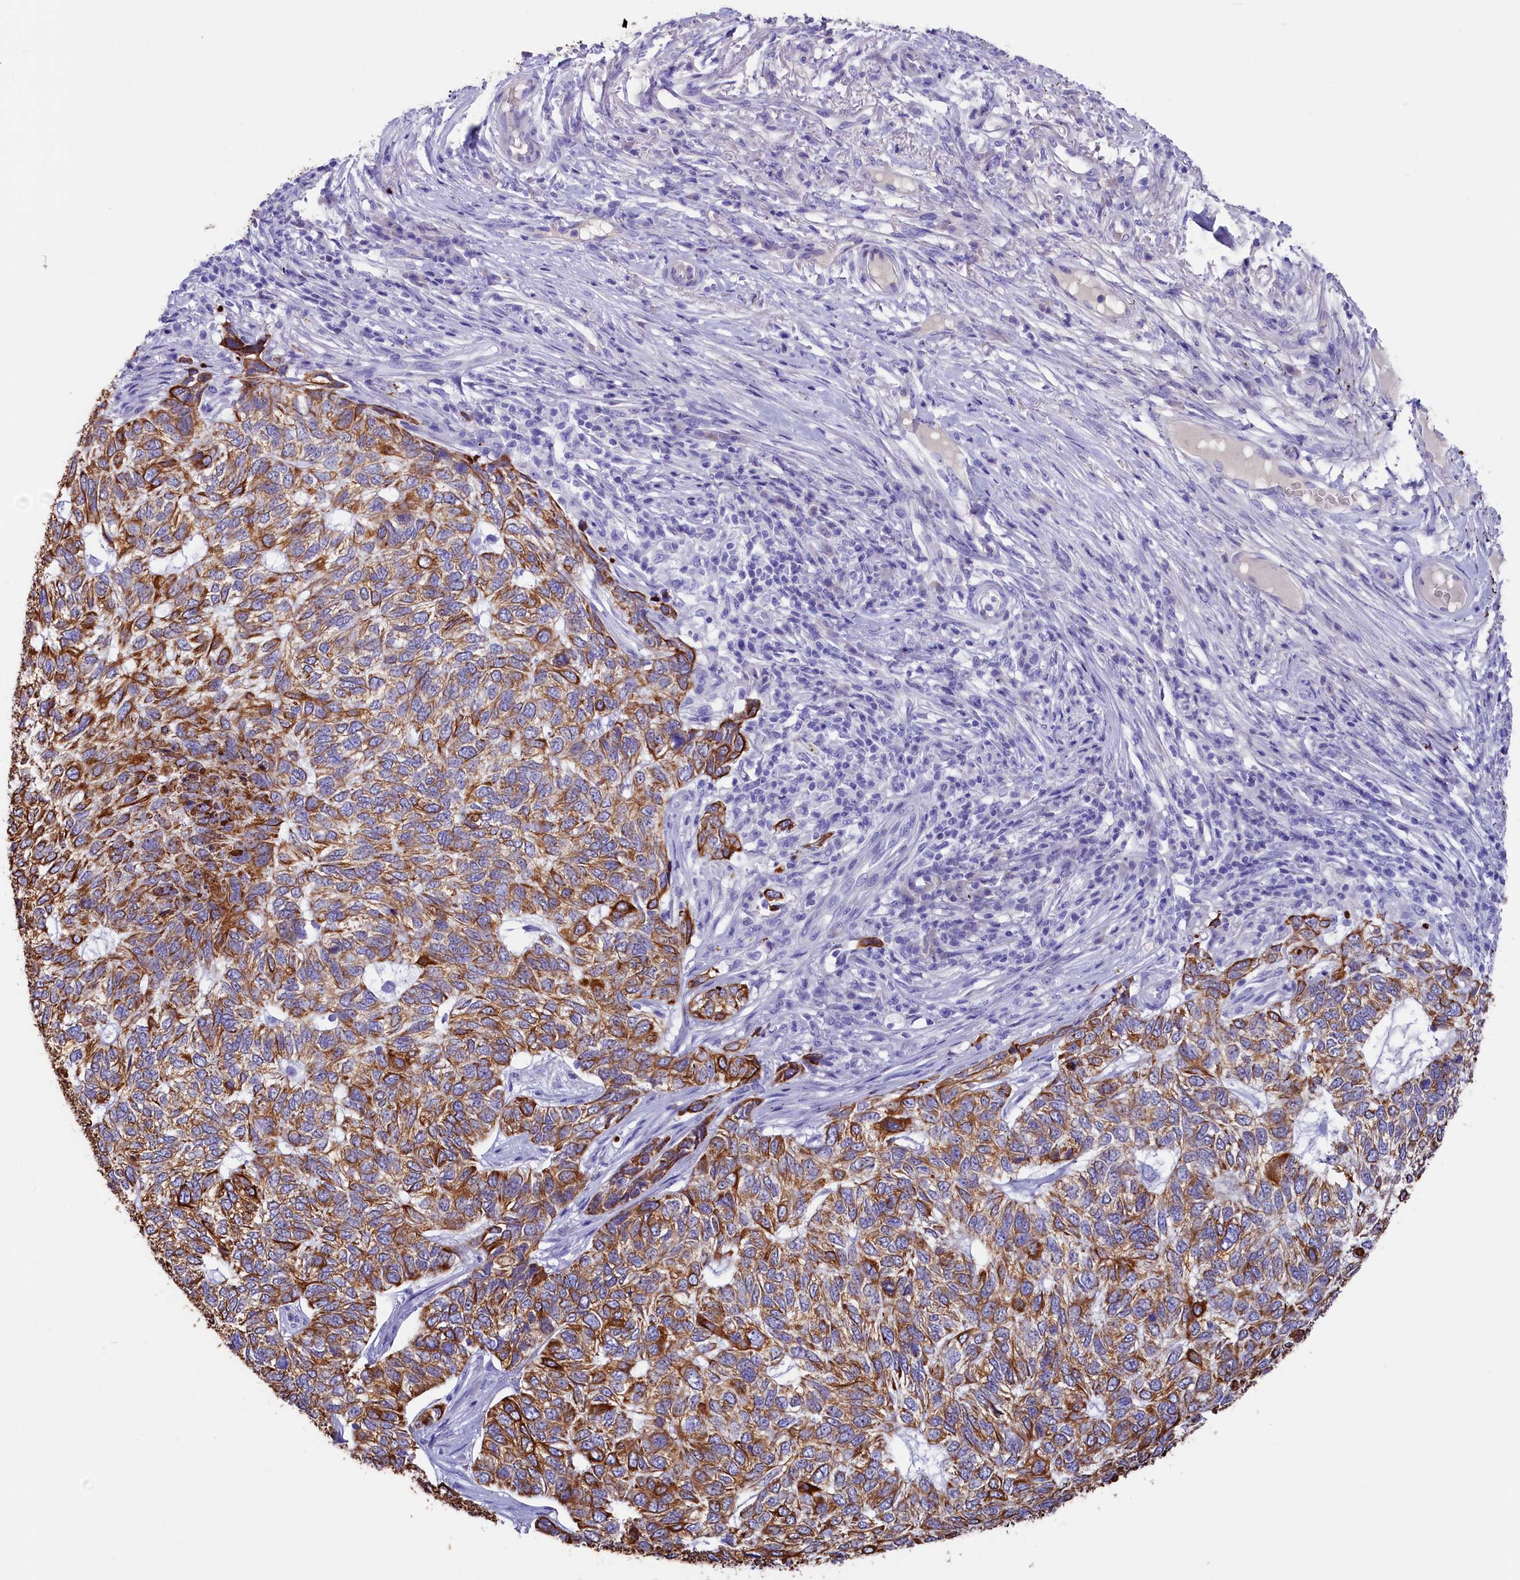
{"staining": {"intensity": "strong", "quantity": ">75%", "location": "cytoplasmic/membranous"}, "tissue": "skin cancer", "cell_type": "Tumor cells", "image_type": "cancer", "snomed": [{"axis": "morphology", "description": "Basal cell carcinoma"}, {"axis": "topography", "description": "Skin"}], "caption": "Immunohistochemistry (IHC) (DAB (3,3'-diaminobenzidine)) staining of human basal cell carcinoma (skin) reveals strong cytoplasmic/membranous protein expression in about >75% of tumor cells.", "gene": "SULT2A1", "patient": {"sex": "female", "age": 65}}